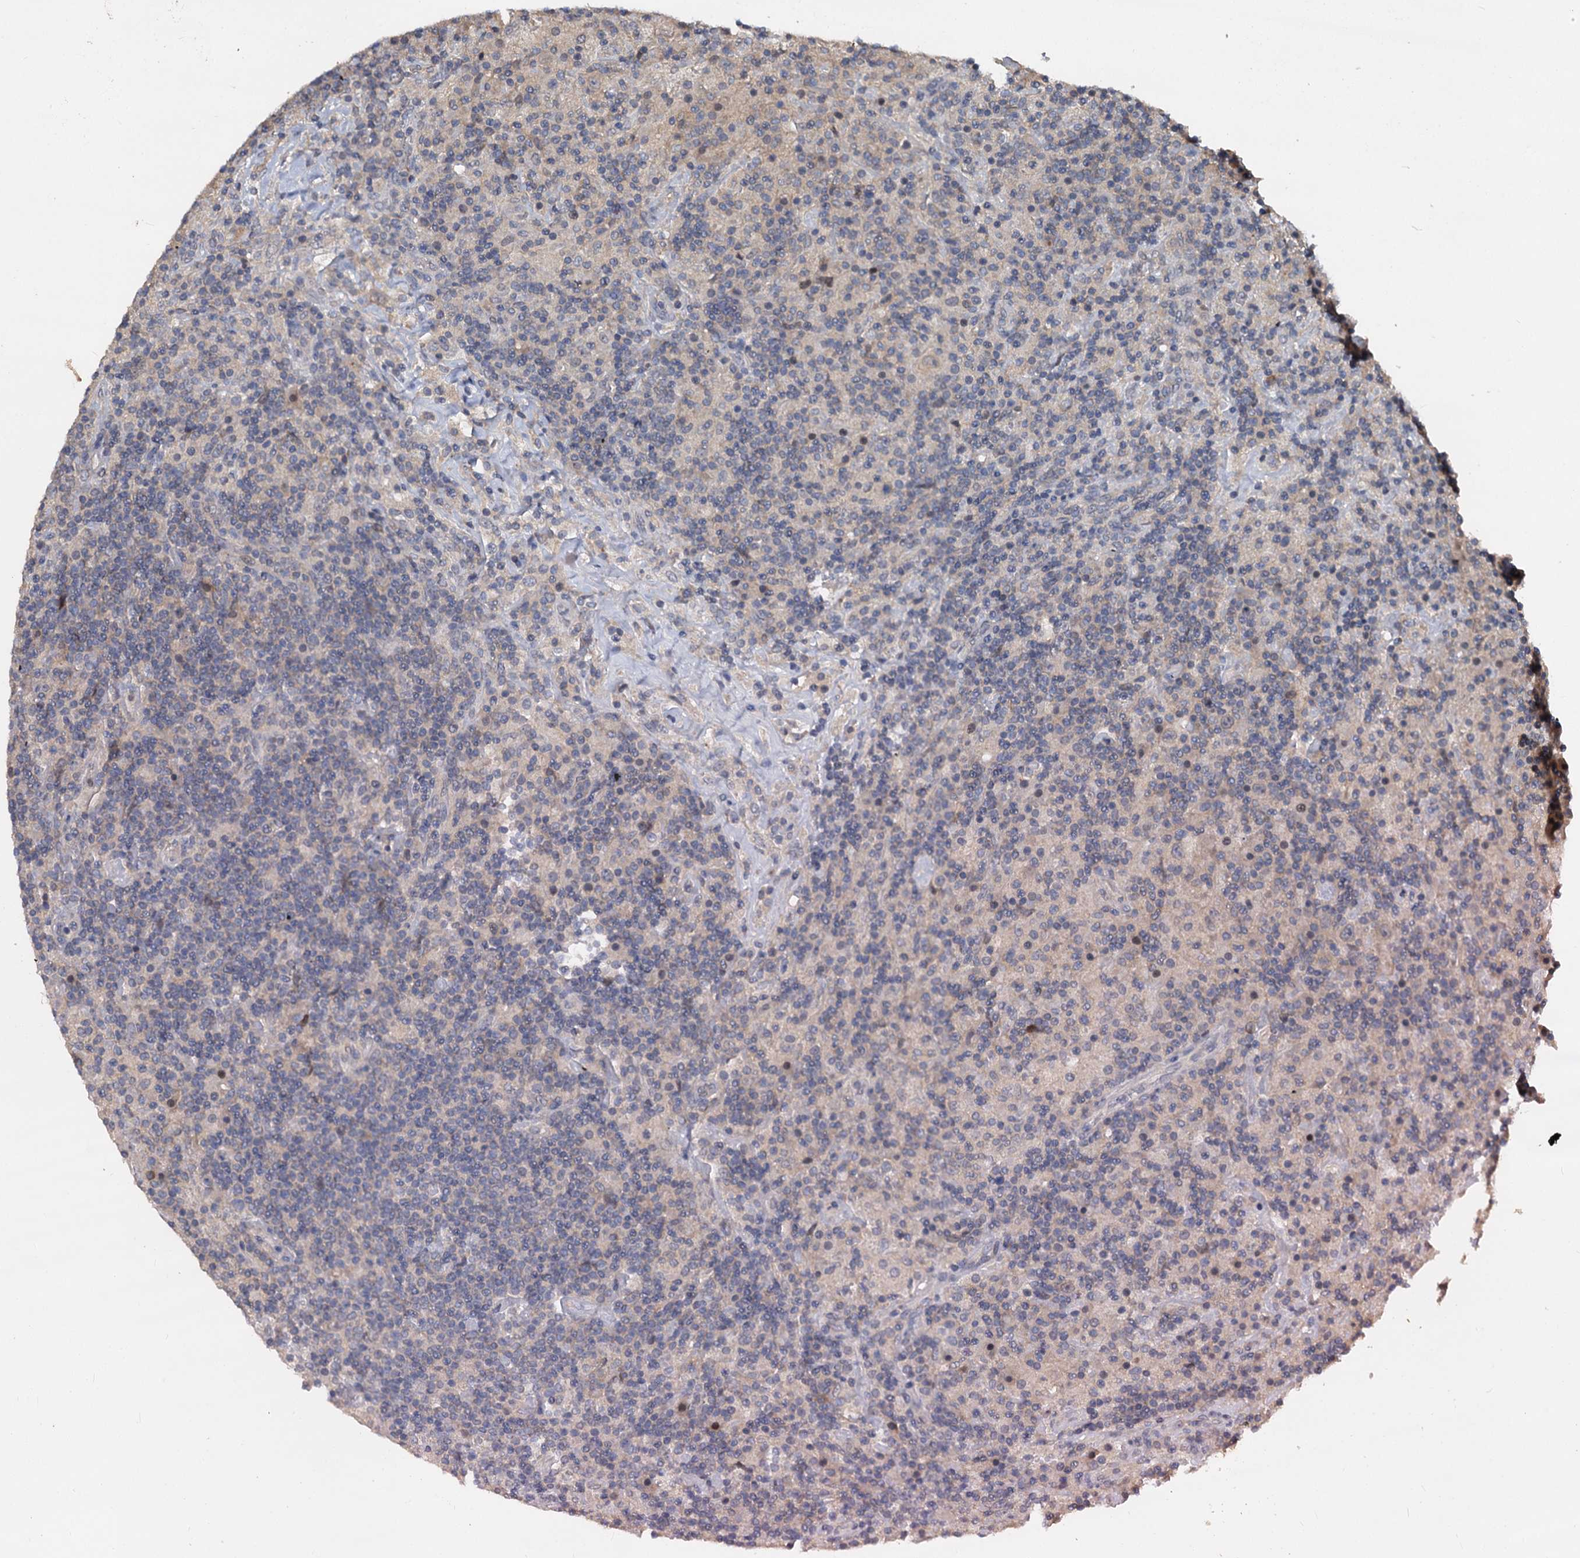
{"staining": {"intensity": "negative", "quantity": "none", "location": "none"}, "tissue": "lymphoma", "cell_type": "Tumor cells", "image_type": "cancer", "snomed": [{"axis": "morphology", "description": "Hodgkin's disease, NOS"}, {"axis": "topography", "description": "Lymph node"}], "caption": "The photomicrograph exhibits no staining of tumor cells in Hodgkin's disease. (DAB (3,3'-diaminobenzidine) immunohistochemistry with hematoxylin counter stain).", "gene": "CCDC184", "patient": {"sex": "male", "age": 70}}